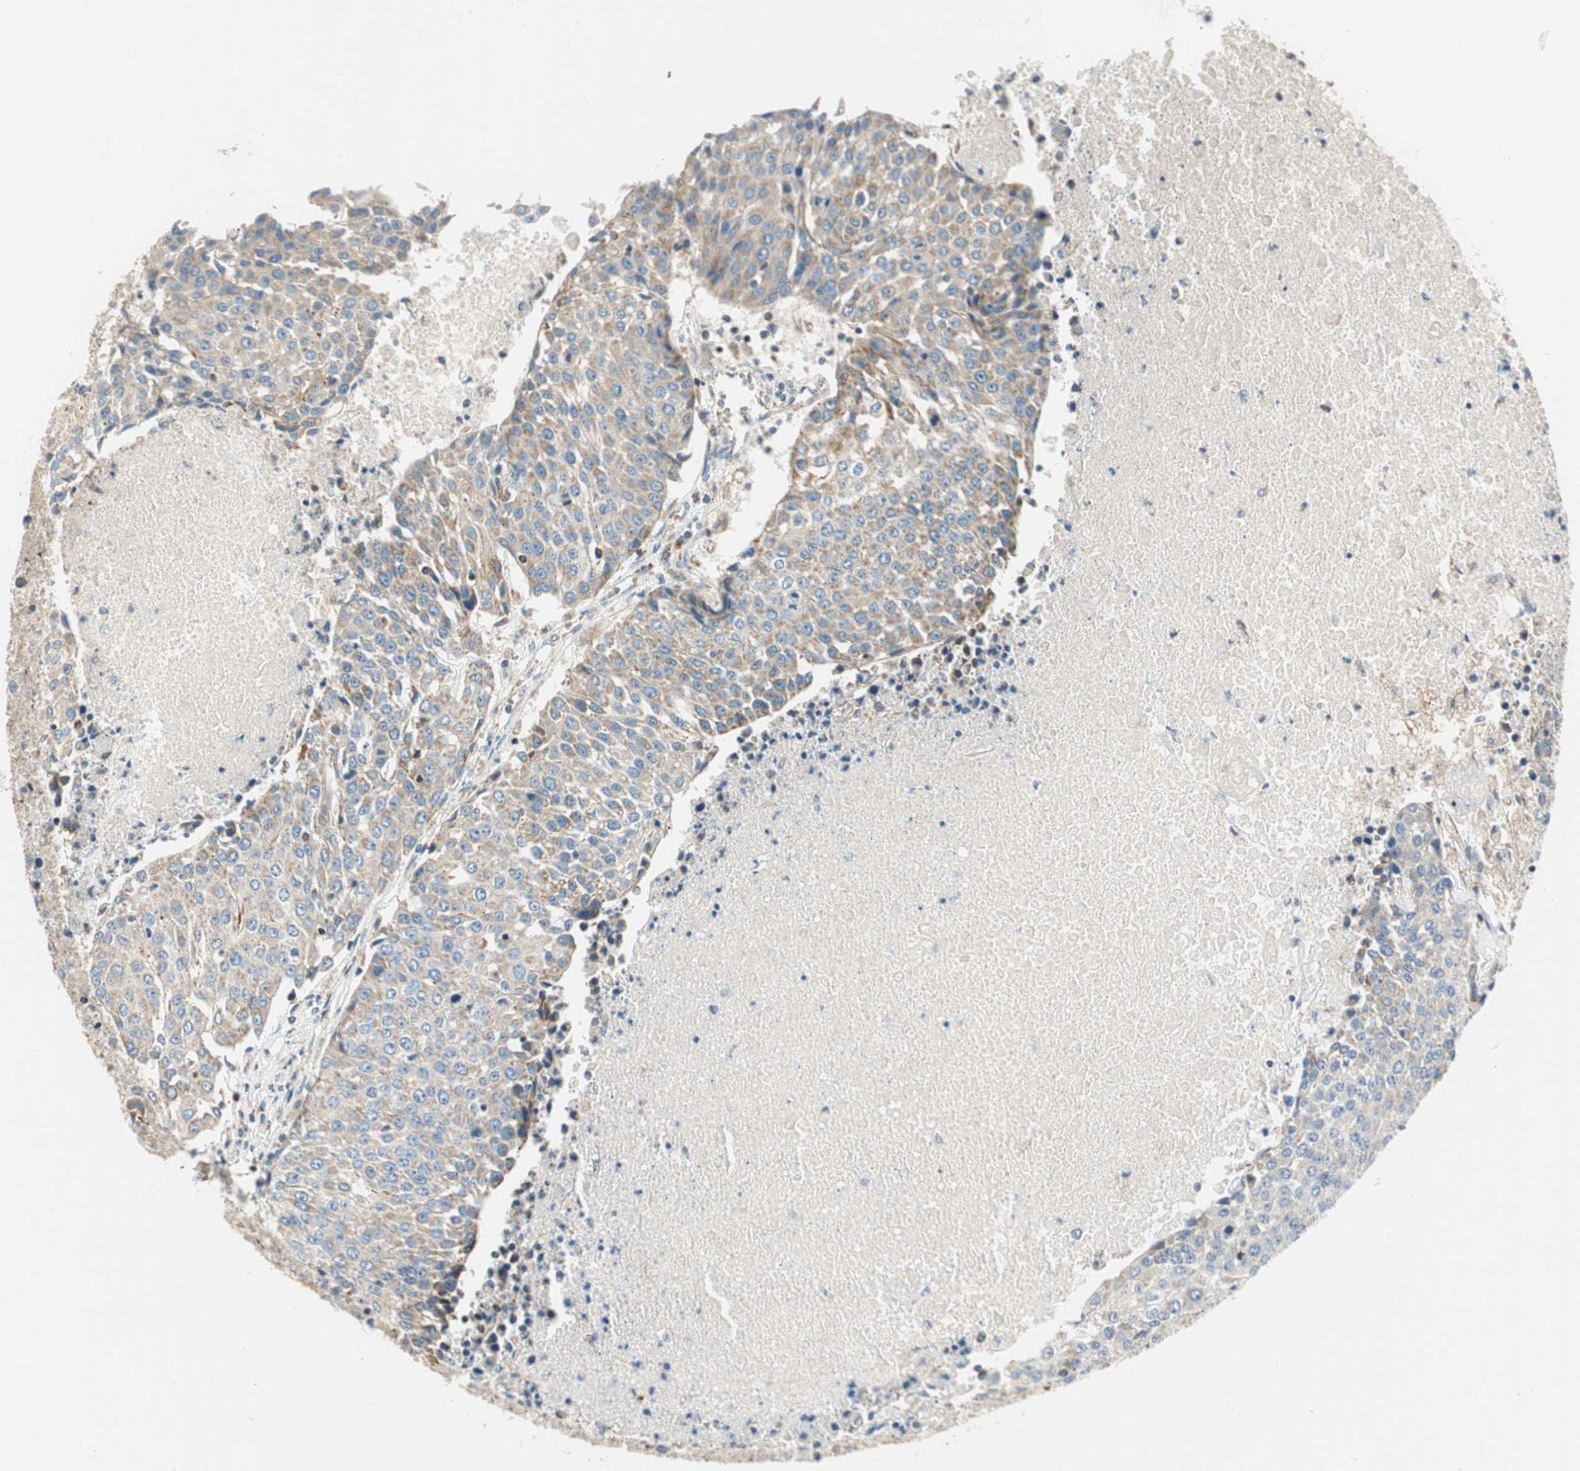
{"staining": {"intensity": "moderate", "quantity": ">75%", "location": "cytoplasmic/membranous"}, "tissue": "urothelial cancer", "cell_type": "Tumor cells", "image_type": "cancer", "snomed": [{"axis": "morphology", "description": "Urothelial carcinoma, High grade"}, {"axis": "topography", "description": "Urinary bladder"}], "caption": "Brown immunohistochemical staining in urothelial carcinoma (high-grade) demonstrates moderate cytoplasmic/membranous staining in approximately >75% of tumor cells. The protein of interest is shown in brown color, while the nuclei are stained blue.", "gene": "RORB", "patient": {"sex": "female", "age": 85}}